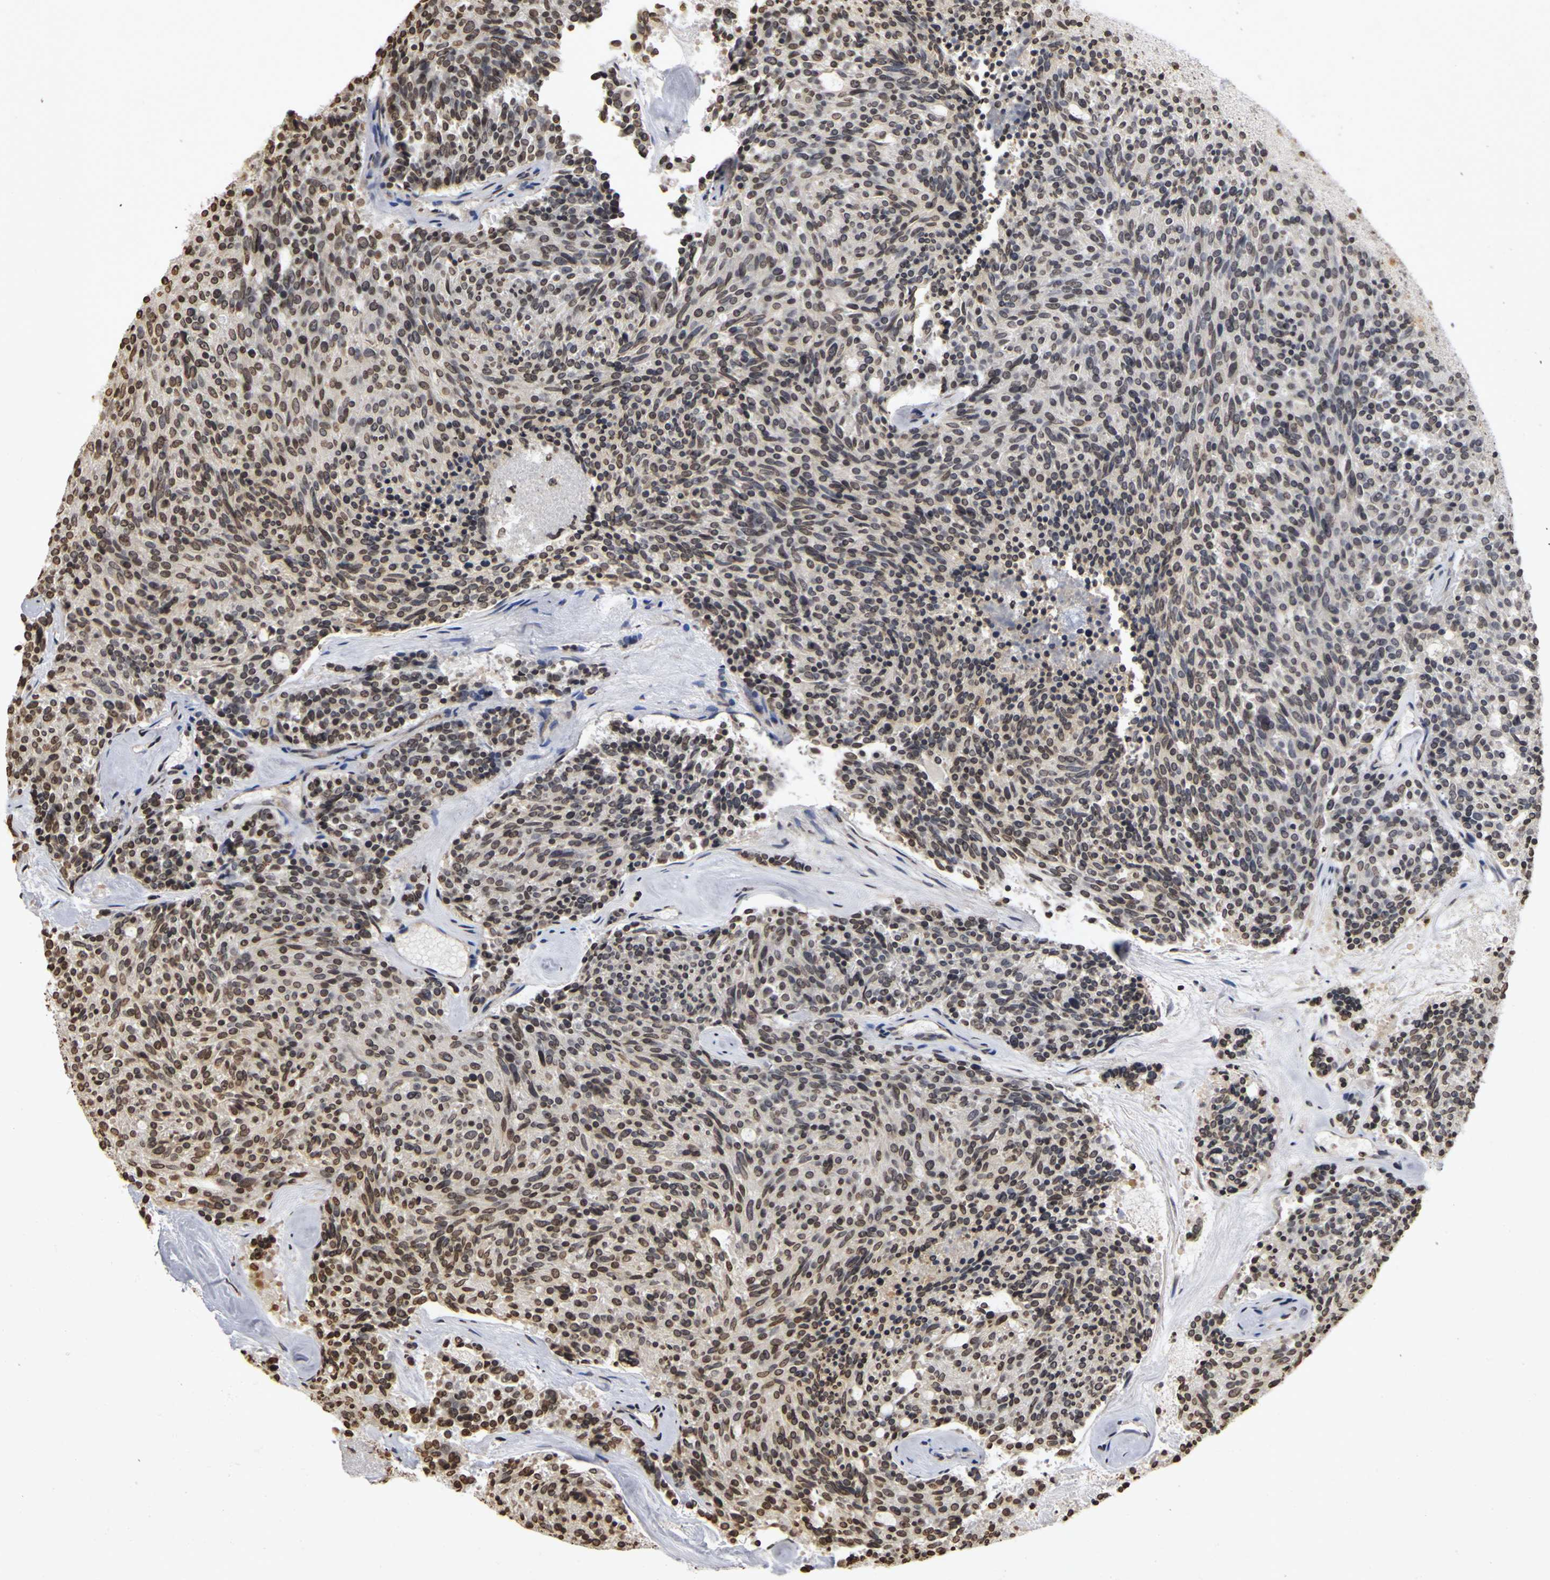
{"staining": {"intensity": "weak", "quantity": "25%-75%", "location": "nuclear"}, "tissue": "carcinoid", "cell_type": "Tumor cells", "image_type": "cancer", "snomed": [{"axis": "morphology", "description": "Carcinoid, malignant, NOS"}, {"axis": "topography", "description": "Pancreas"}], "caption": "High-magnification brightfield microscopy of carcinoid stained with DAB (3,3'-diaminobenzidine) (brown) and counterstained with hematoxylin (blue). tumor cells exhibit weak nuclear staining is appreciated in approximately25%-75% of cells.", "gene": "ERCC2", "patient": {"sex": "female", "age": 54}}